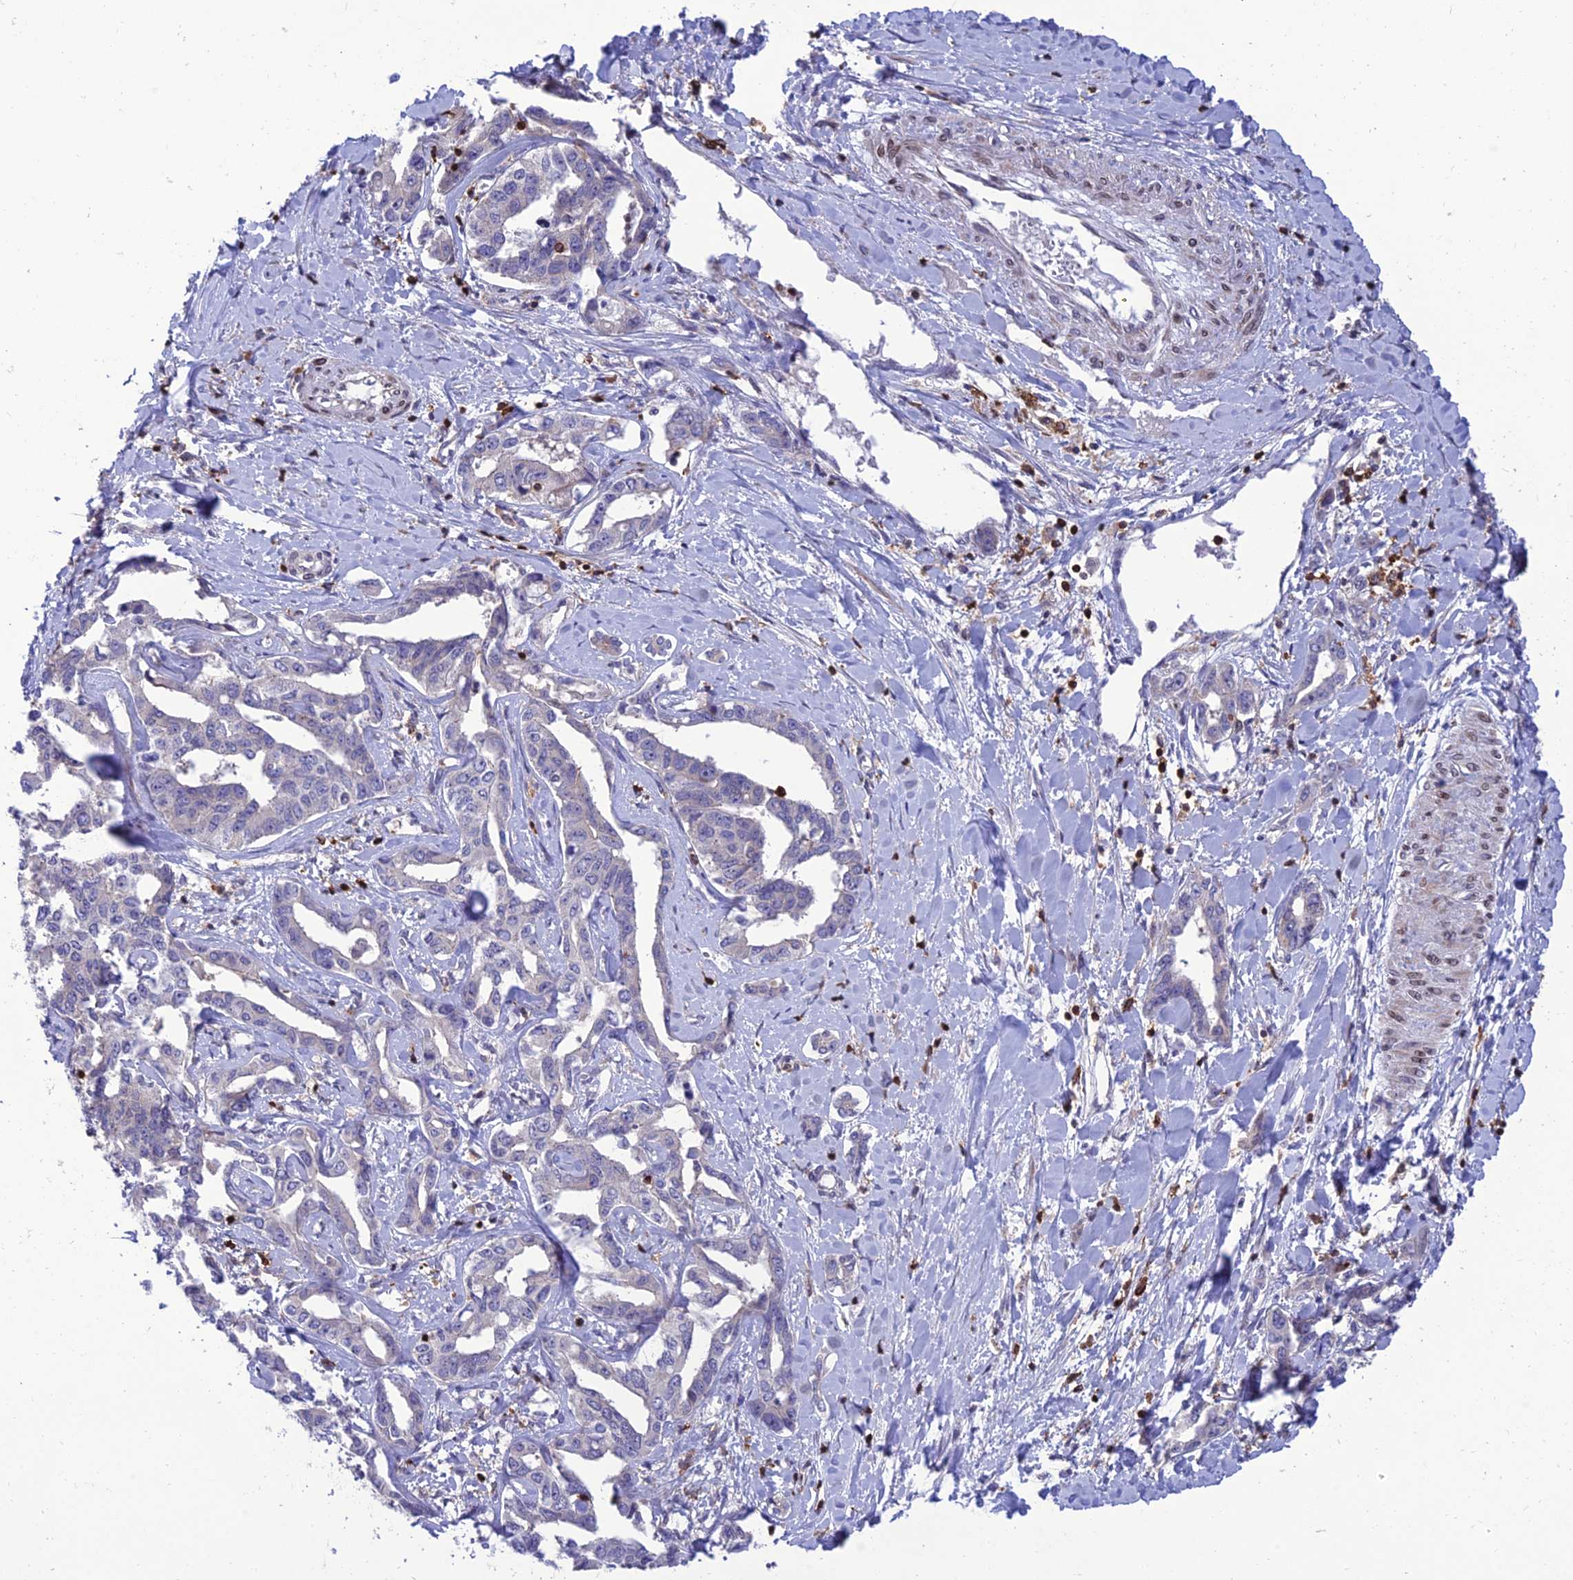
{"staining": {"intensity": "negative", "quantity": "none", "location": "none"}, "tissue": "liver cancer", "cell_type": "Tumor cells", "image_type": "cancer", "snomed": [{"axis": "morphology", "description": "Cholangiocarcinoma"}, {"axis": "topography", "description": "Liver"}], "caption": "Protein analysis of cholangiocarcinoma (liver) reveals no significant staining in tumor cells.", "gene": "FAM76A", "patient": {"sex": "male", "age": 59}}